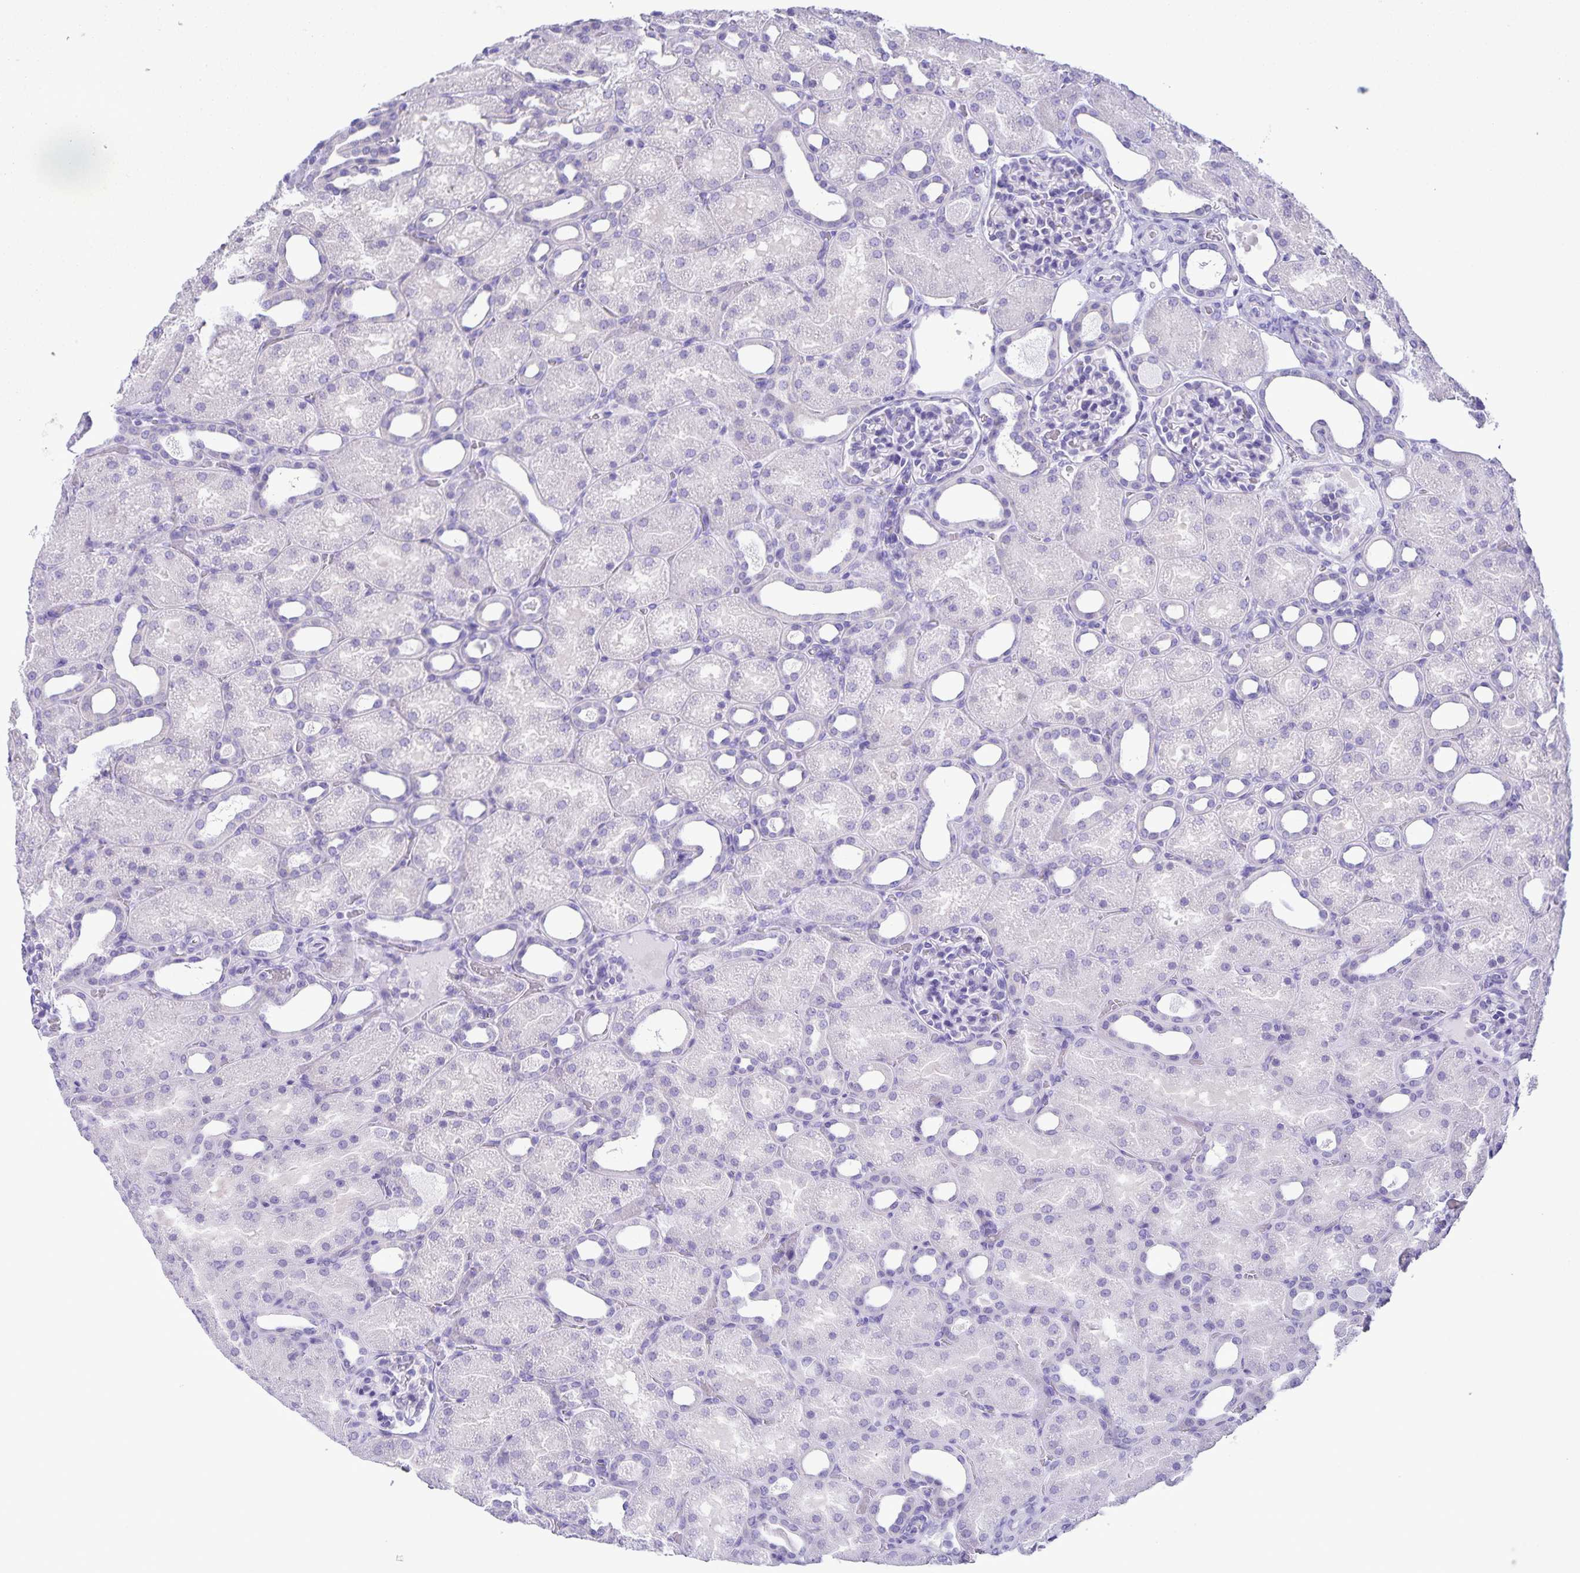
{"staining": {"intensity": "negative", "quantity": "none", "location": "none"}, "tissue": "kidney", "cell_type": "Cells in glomeruli", "image_type": "normal", "snomed": [{"axis": "morphology", "description": "Normal tissue, NOS"}, {"axis": "topography", "description": "Kidney"}], "caption": "Immunohistochemistry micrograph of unremarkable kidney: kidney stained with DAB demonstrates no significant protein expression in cells in glomeruli. (DAB (3,3'-diaminobenzidine) immunohistochemistry (IHC) with hematoxylin counter stain).", "gene": "CAPSL", "patient": {"sex": "male", "age": 2}}